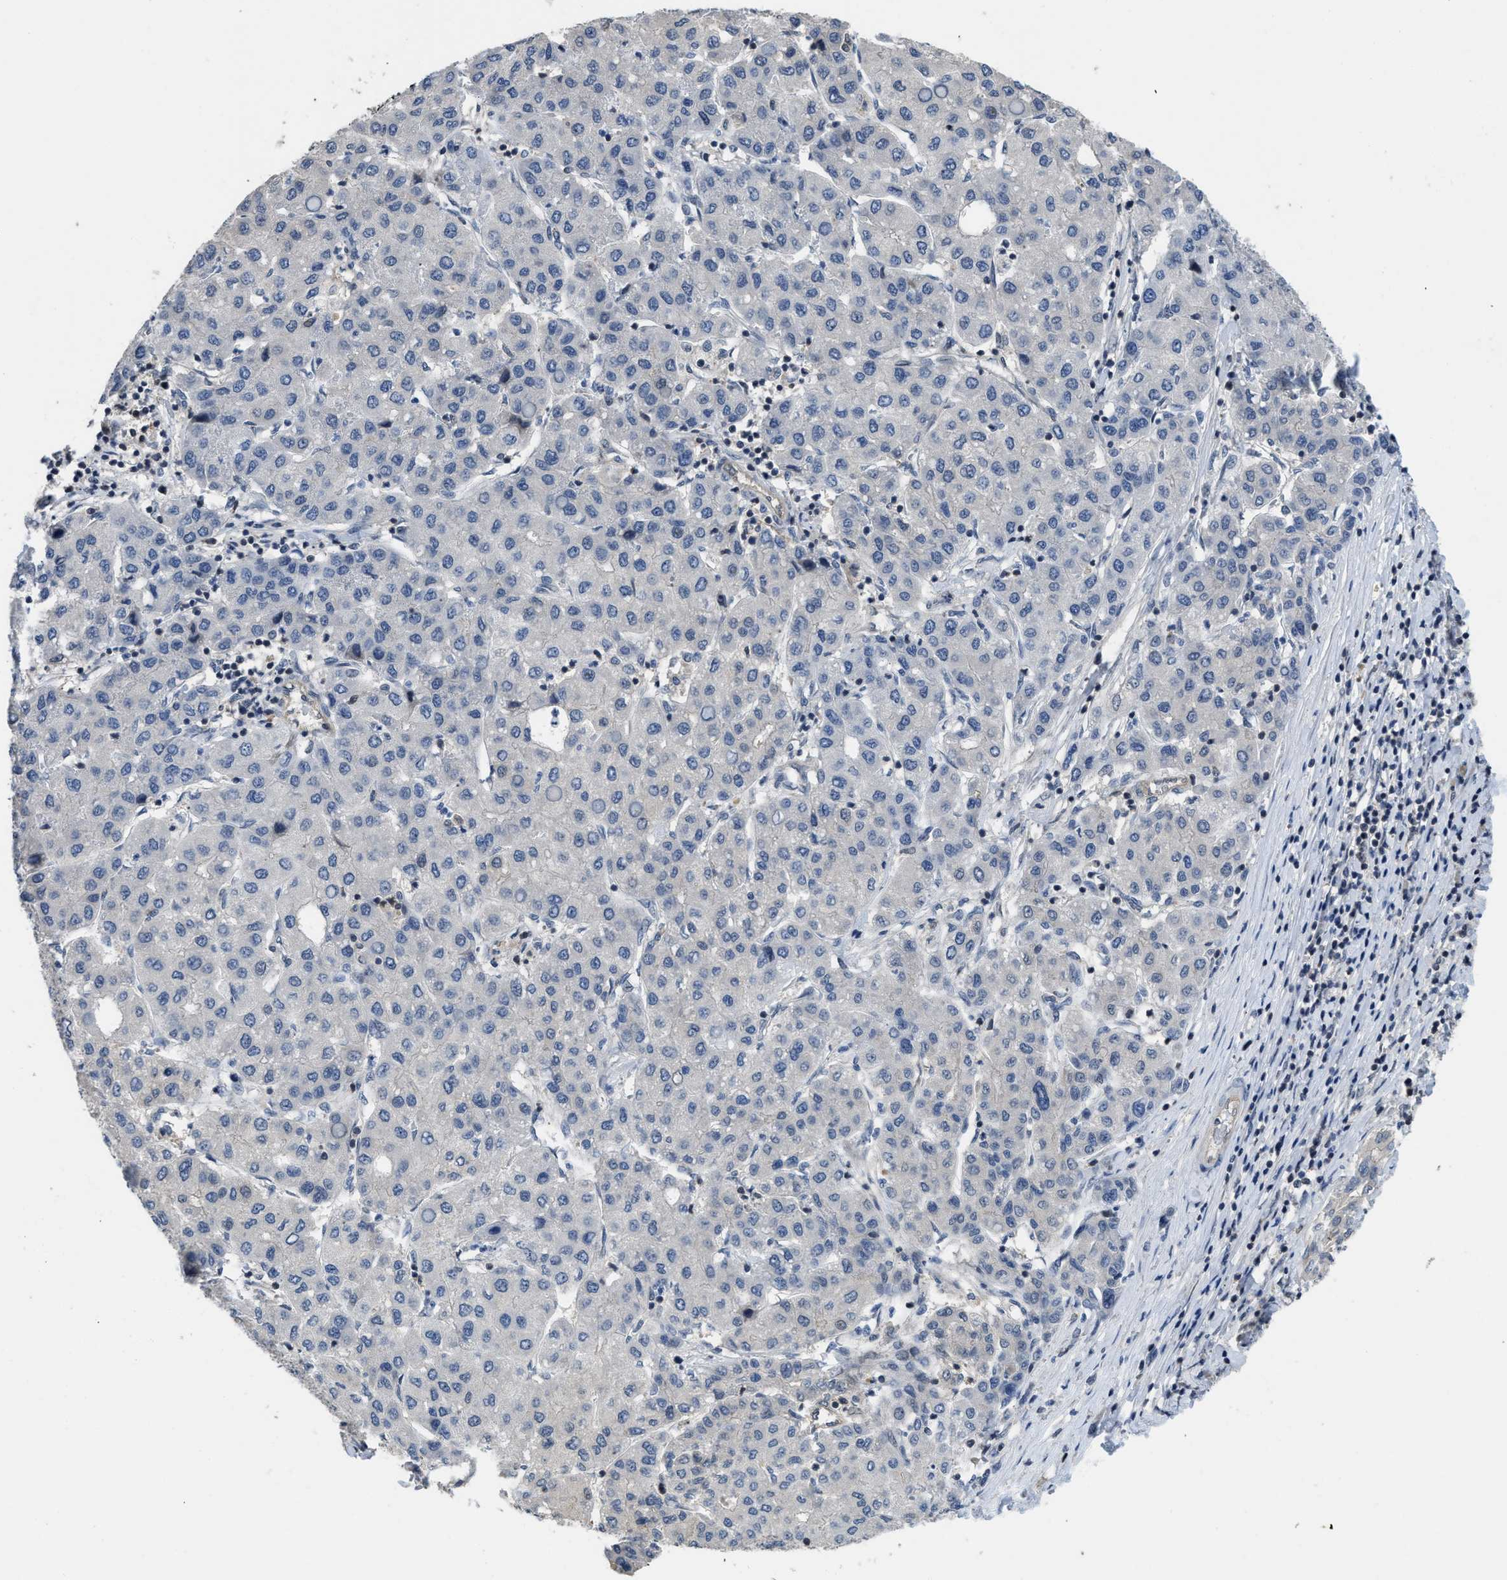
{"staining": {"intensity": "negative", "quantity": "none", "location": "none"}, "tissue": "liver cancer", "cell_type": "Tumor cells", "image_type": "cancer", "snomed": [{"axis": "morphology", "description": "Carcinoma, Hepatocellular, NOS"}, {"axis": "topography", "description": "Liver"}], "caption": "Human hepatocellular carcinoma (liver) stained for a protein using immunohistochemistry exhibits no expression in tumor cells.", "gene": "TES", "patient": {"sex": "male", "age": 65}}